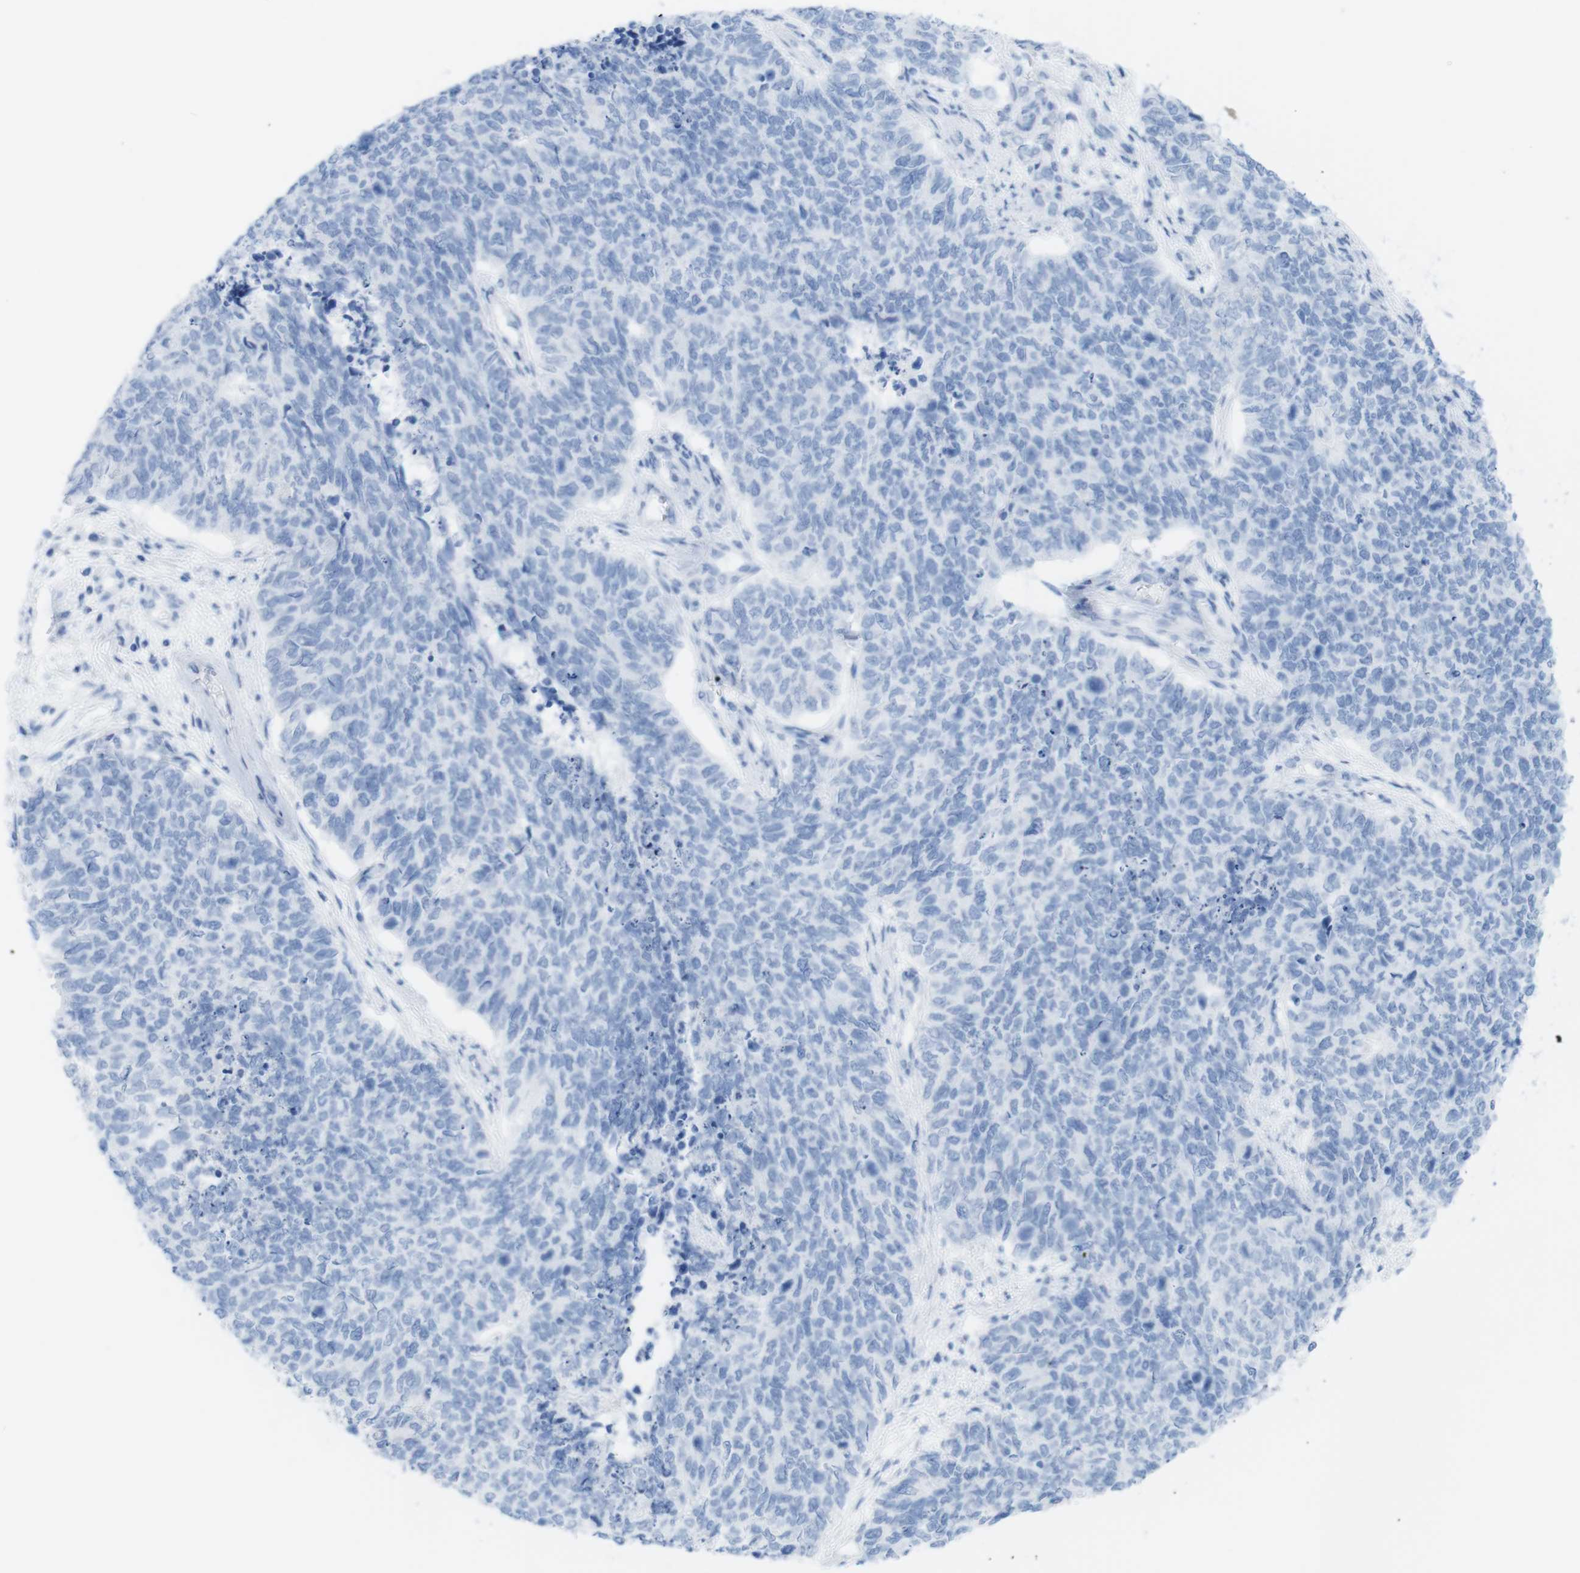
{"staining": {"intensity": "negative", "quantity": "none", "location": "none"}, "tissue": "cervical cancer", "cell_type": "Tumor cells", "image_type": "cancer", "snomed": [{"axis": "morphology", "description": "Squamous cell carcinoma, NOS"}, {"axis": "topography", "description": "Cervix"}], "caption": "DAB immunohistochemical staining of human squamous cell carcinoma (cervical) reveals no significant expression in tumor cells.", "gene": "MYH7", "patient": {"sex": "female", "age": 63}}